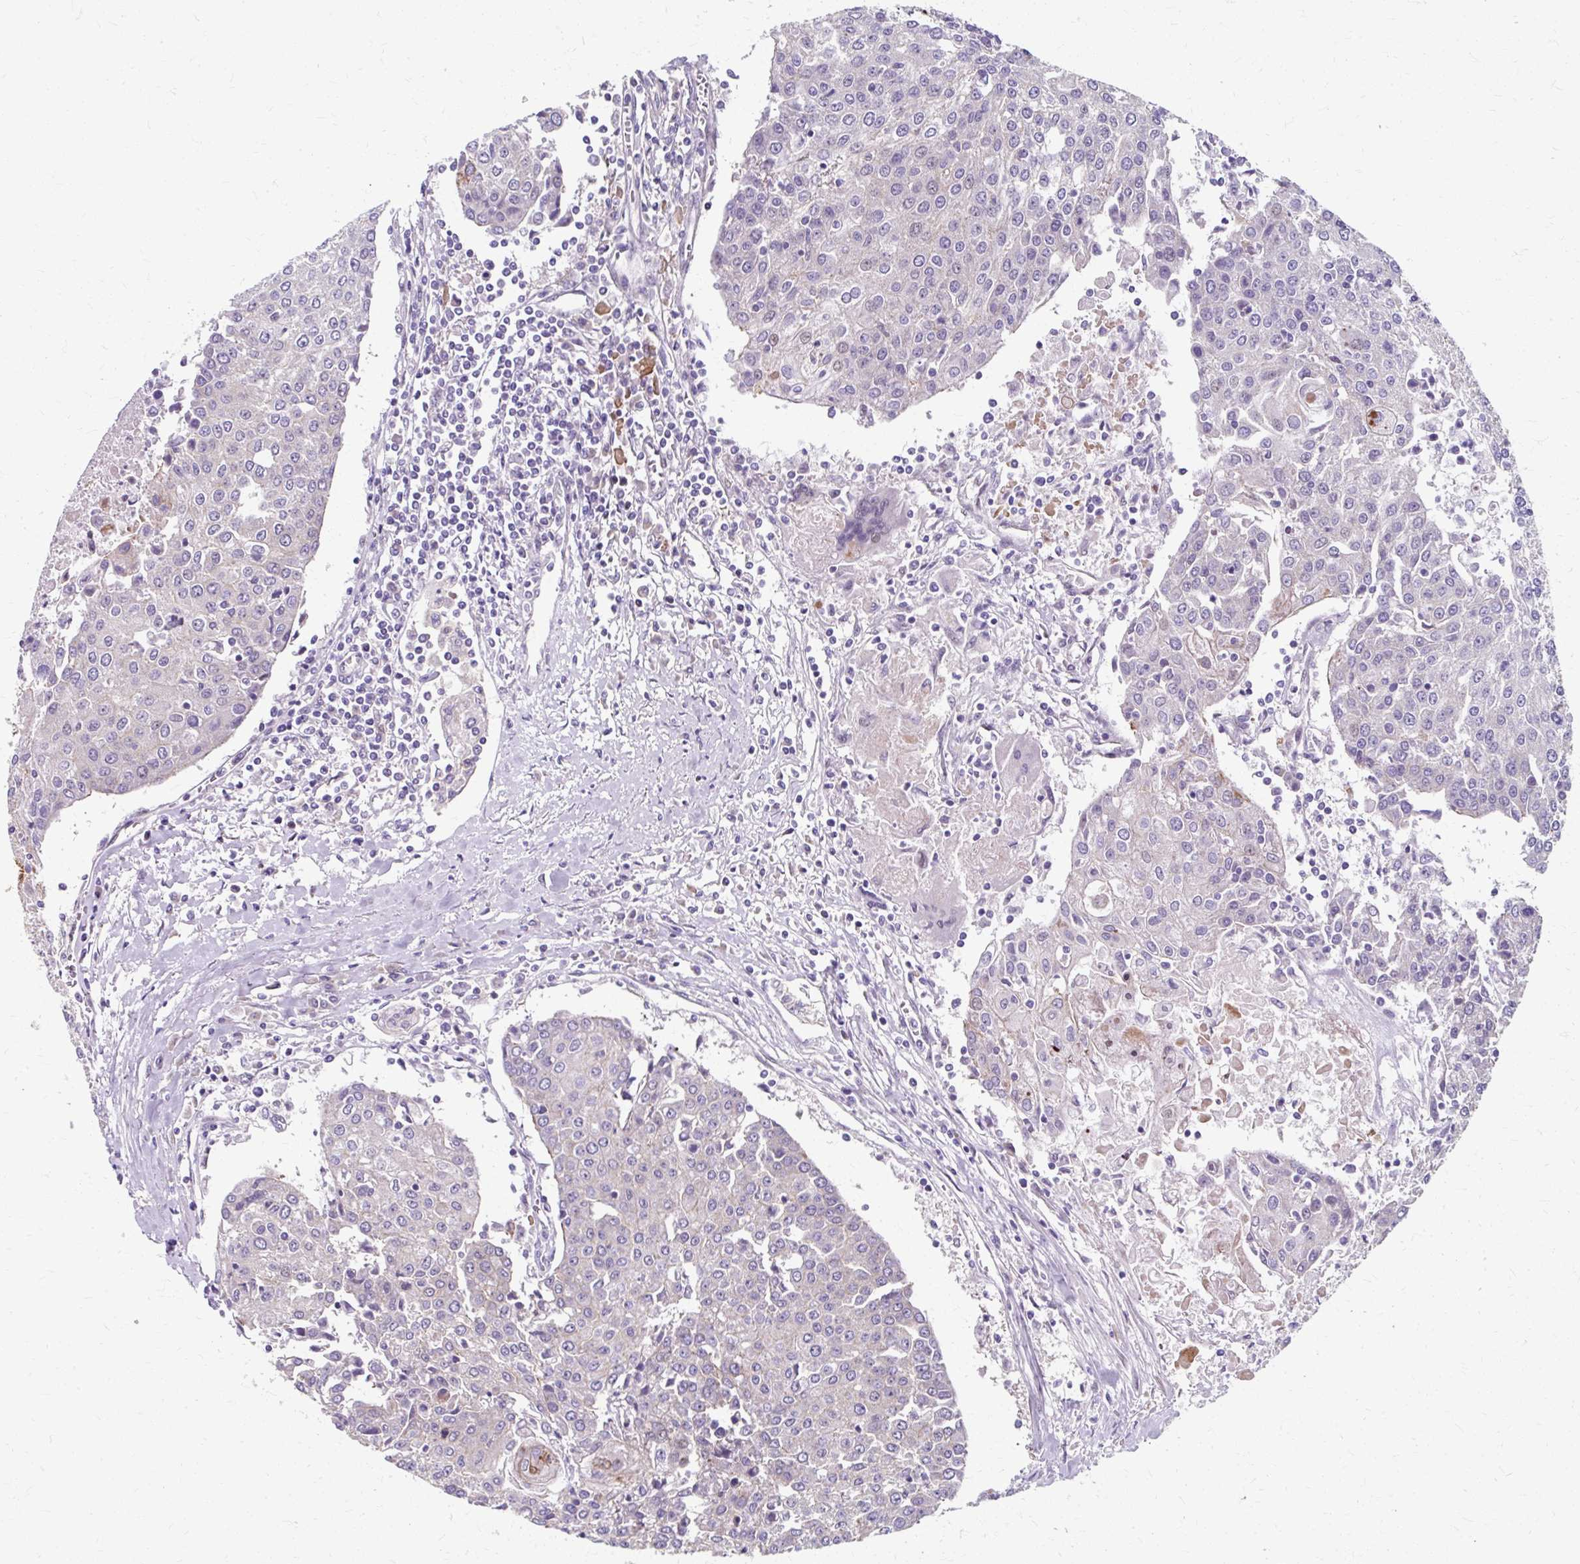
{"staining": {"intensity": "negative", "quantity": "none", "location": "none"}, "tissue": "urothelial cancer", "cell_type": "Tumor cells", "image_type": "cancer", "snomed": [{"axis": "morphology", "description": "Urothelial carcinoma, High grade"}, {"axis": "topography", "description": "Urinary bladder"}], "caption": "Tumor cells show no significant positivity in urothelial cancer.", "gene": "ZNF555", "patient": {"sex": "female", "age": 85}}